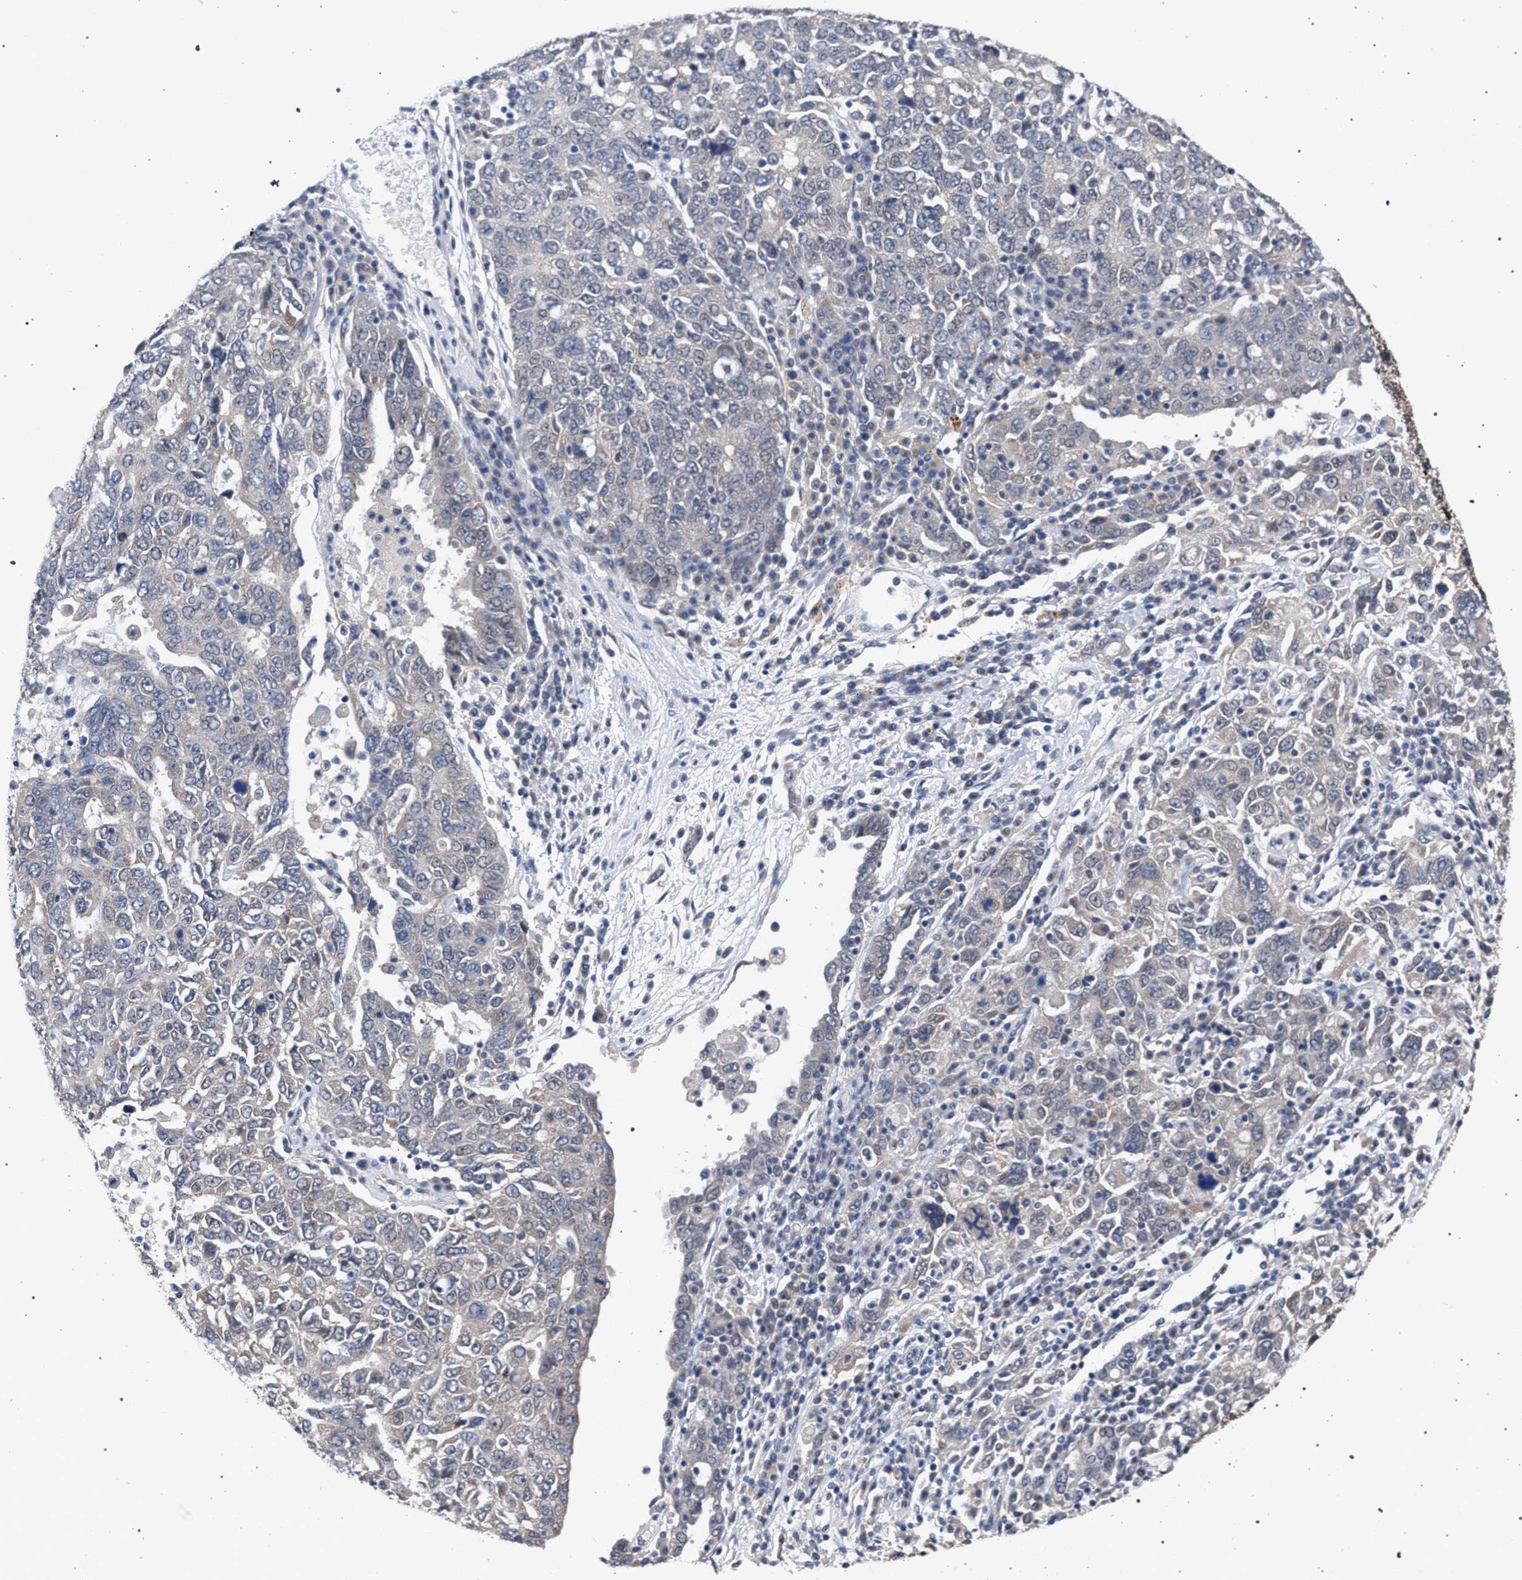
{"staining": {"intensity": "negative", "quantity": "none", "location": "none"}, "tissue": "ovarian cancer", "cell_type": "Tumor cells", "image_type": "cancer", "snomed": [{"axis": "morphology", "description": "Carcinoma, endometroid"}, {"axis": "topography", "description": "Ovary"}], "caption": "The immunohistochemistry image has no significant expression in tumor cells of ovarian cancer tissue. (DAB (3,3'-diaminobenzidine) immunohistochemistry visualized using brightfield microscopy, high magnification).", "gene": "GOLGA2", "patient": {"sex": "female", "age": 62}}